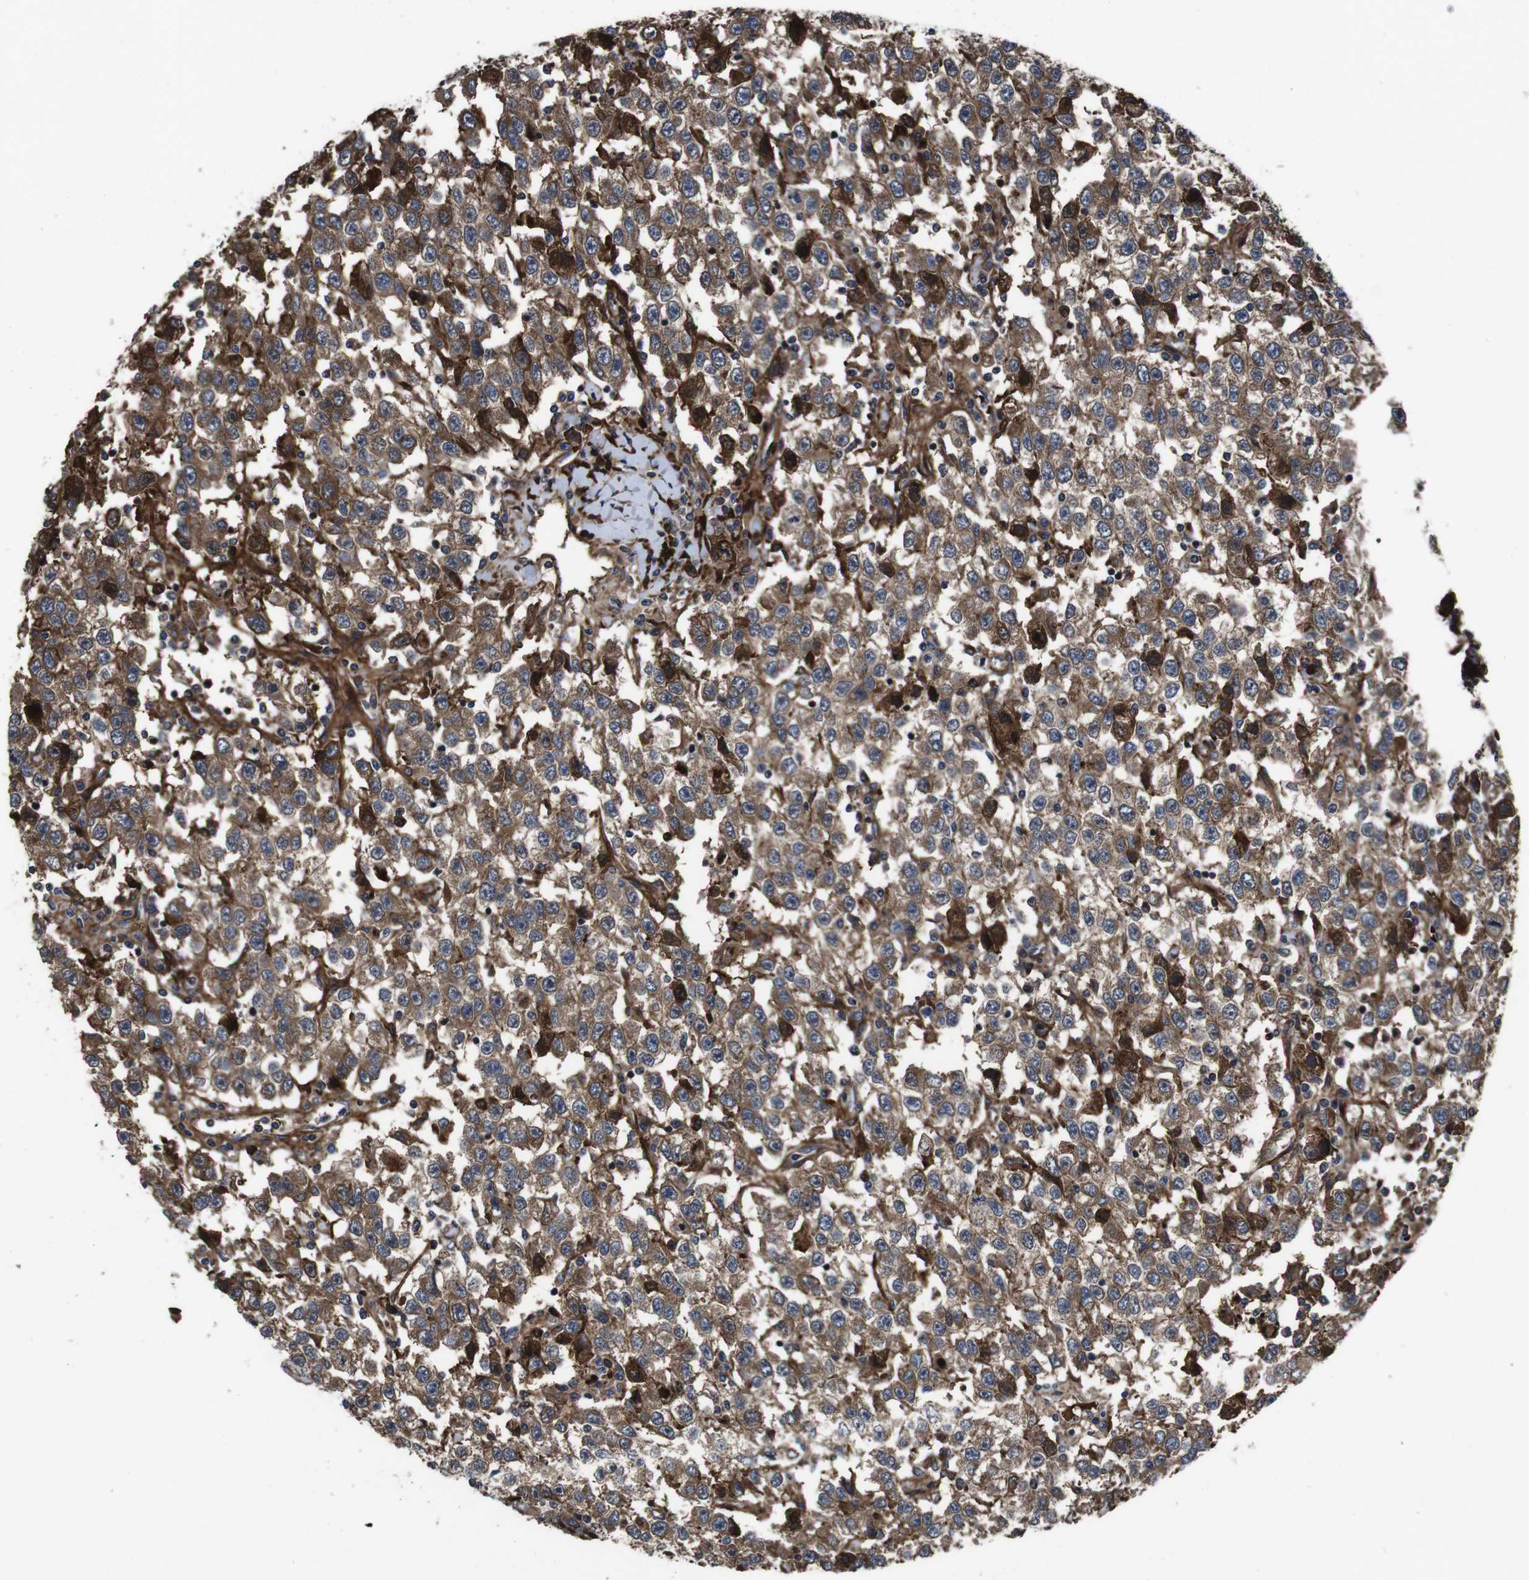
{"staining": {"intensity": "strong", "quantity": ">75%", "location": "cytoplasmic/membranous"}, "tissue": "testis cancer", "cell_type": "Tumor cells", "image_type": "cancer", "snomed": [{"axis": "morphology", "description": "Seminoma, NOS"}, {"axis": "topography", "description": "Testis"}], "caption": "Immunohistochemistry (IHC) image of neoplastic tissue: seminoma (testis) stained using immunohistochemistry shows high levels of strong protein expression localized specifically in the cytoplasmic/membranous of tumor cells, appearing as a cytoplasmic/membranous brown color.", "gene": "SMYD3", "patient": {"sex": "male", "age": 41}}